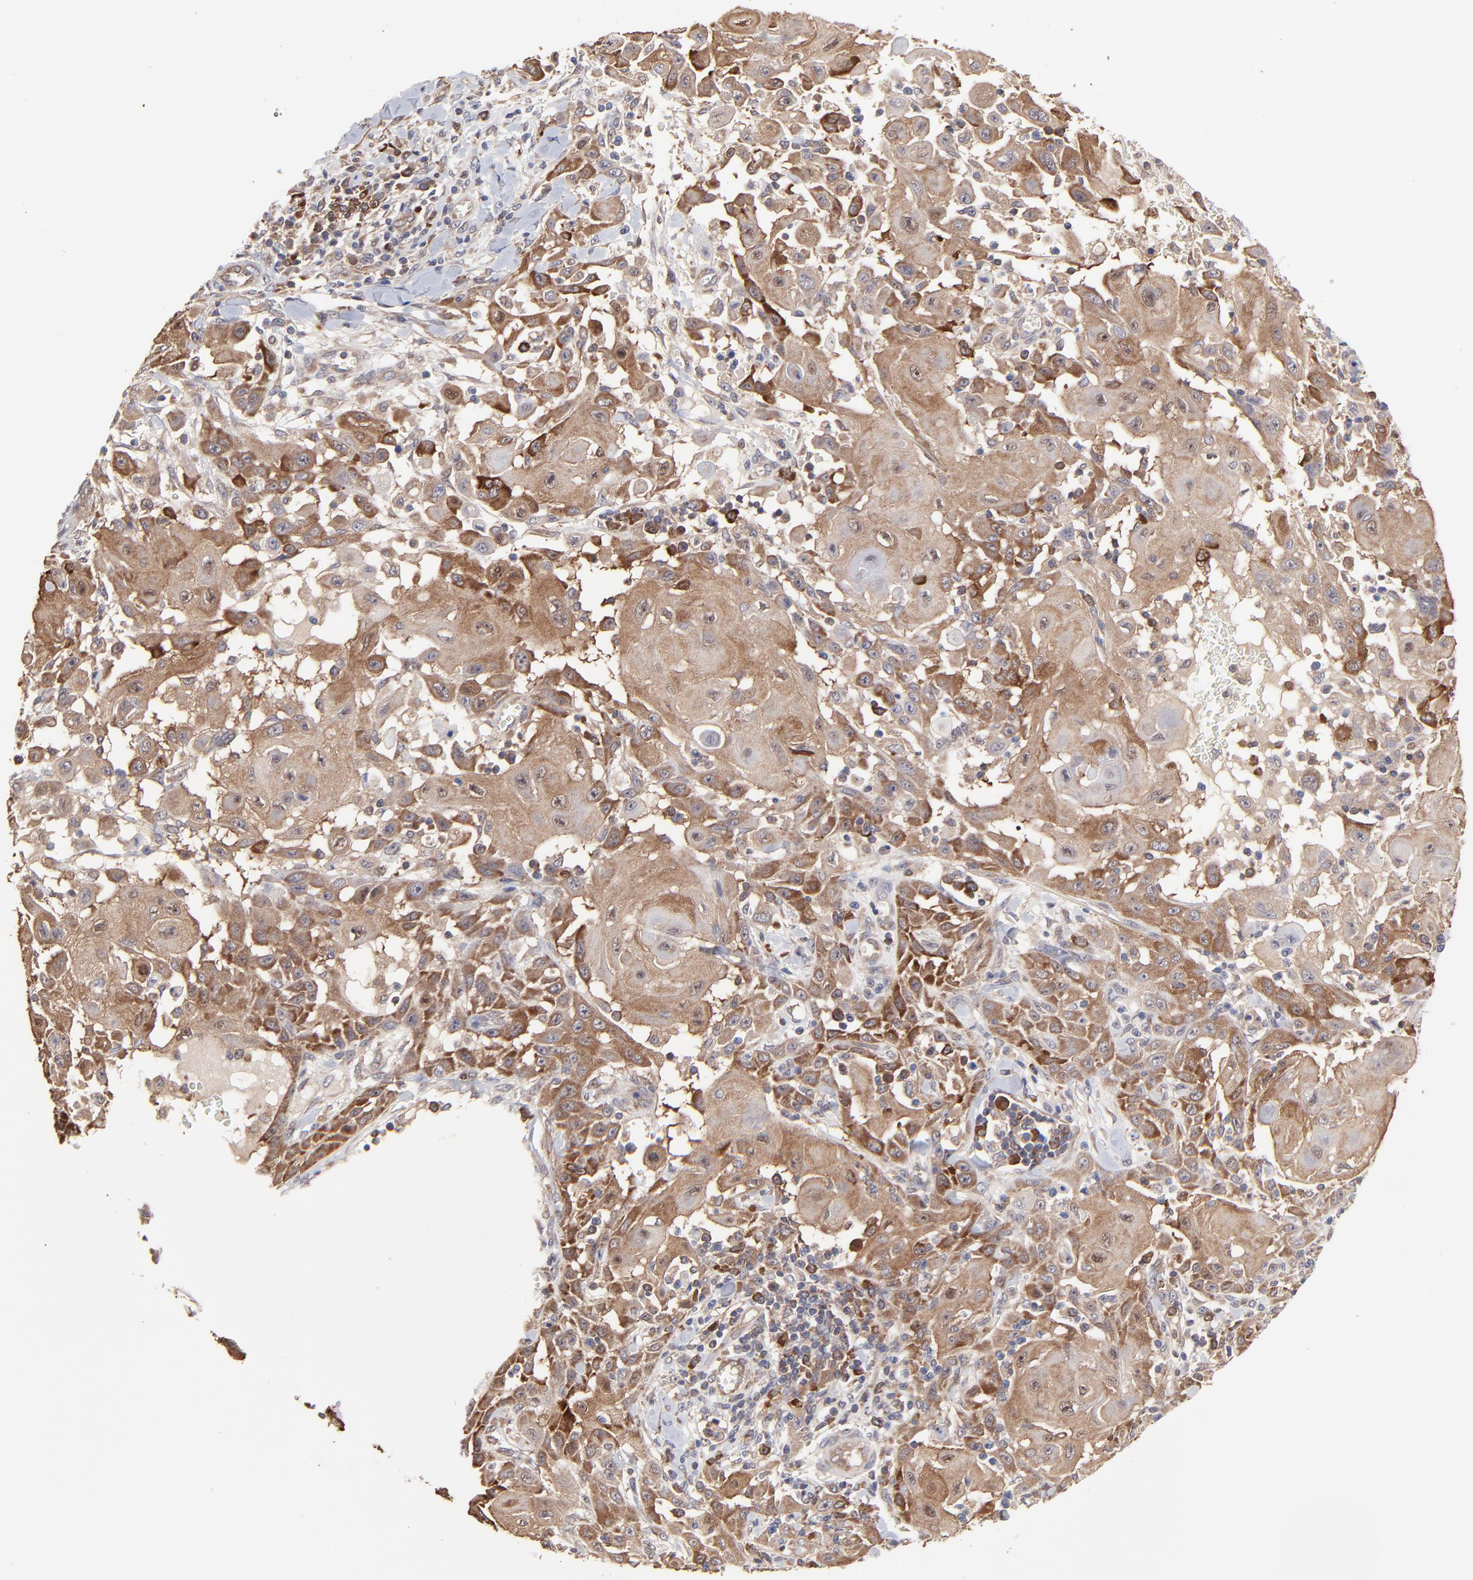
{"staining": {"intensity": "strong", "quantity": "25%-75%", "location": "cytoplasmic/membranous"}, "tissue": "skin cancer", "cell_type": "Tumor cells", "image_type": "cancer", "snomed": [{"axis": "morphology", "description": "Squamous cell carcinoma, NOS"}, {"axis": "topography", "description": "Skin"}], "caption": "Skin cancer (squamous cell carcinoma) was stained to show a protein in brown. There is high levels of strong cytoplasmic/membranous expression in about 25%-75% of tumor cells. Using DAB (3,3'-diaminobenzidine) (brown) and hematoxylin (blue) stains, captured at high magnification using brightfield microscopy.", "gene": "GART", "patient": {"sex": "male", "age": 24}}